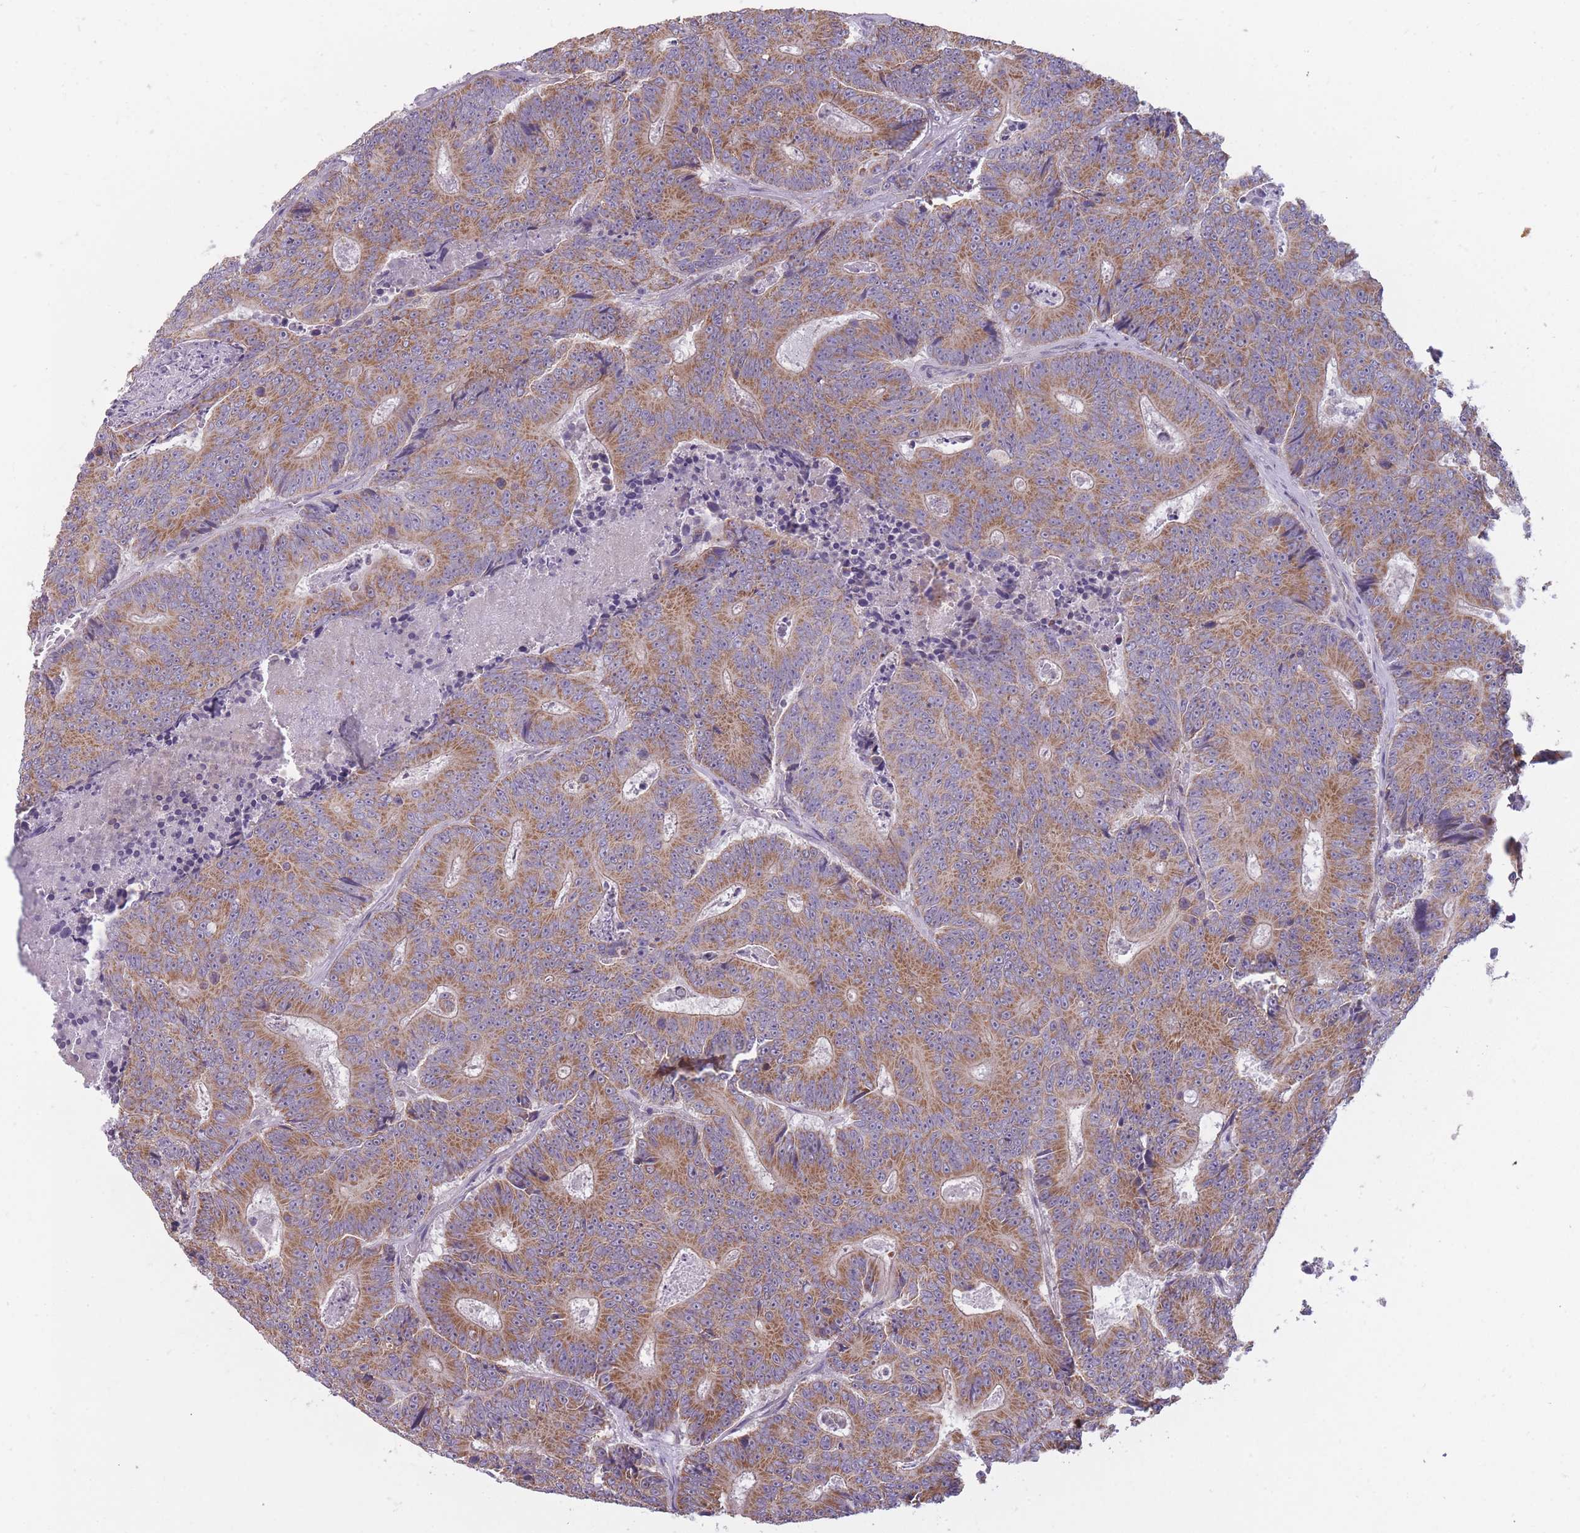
{"staining": {"intensity": "moderate", "quantity": ">75%", "location": "cytoplasmic/membranous"}, "tissue": "colorectal cancer", "cell_type": "Tumor cells", "image_type": "cancer", "snomed": [{"axis": "morphology", "description": "Adenocarcinoma, NOS"}, {"axis": "topography", "description": "Colon"}], "caption": "Immunohistochemistry micrograph of neoplastic tissue: colorectal adenocarcinoma stained using IHC exhibits medium levels of moderate protein expression localized specifically in the cytoplasmic/membranous of tumor cells, appearing as a cytoplasmic/membranous brown color.", "gene": "MRPS18C", "patient": {"sex": "male", "age": 83}}